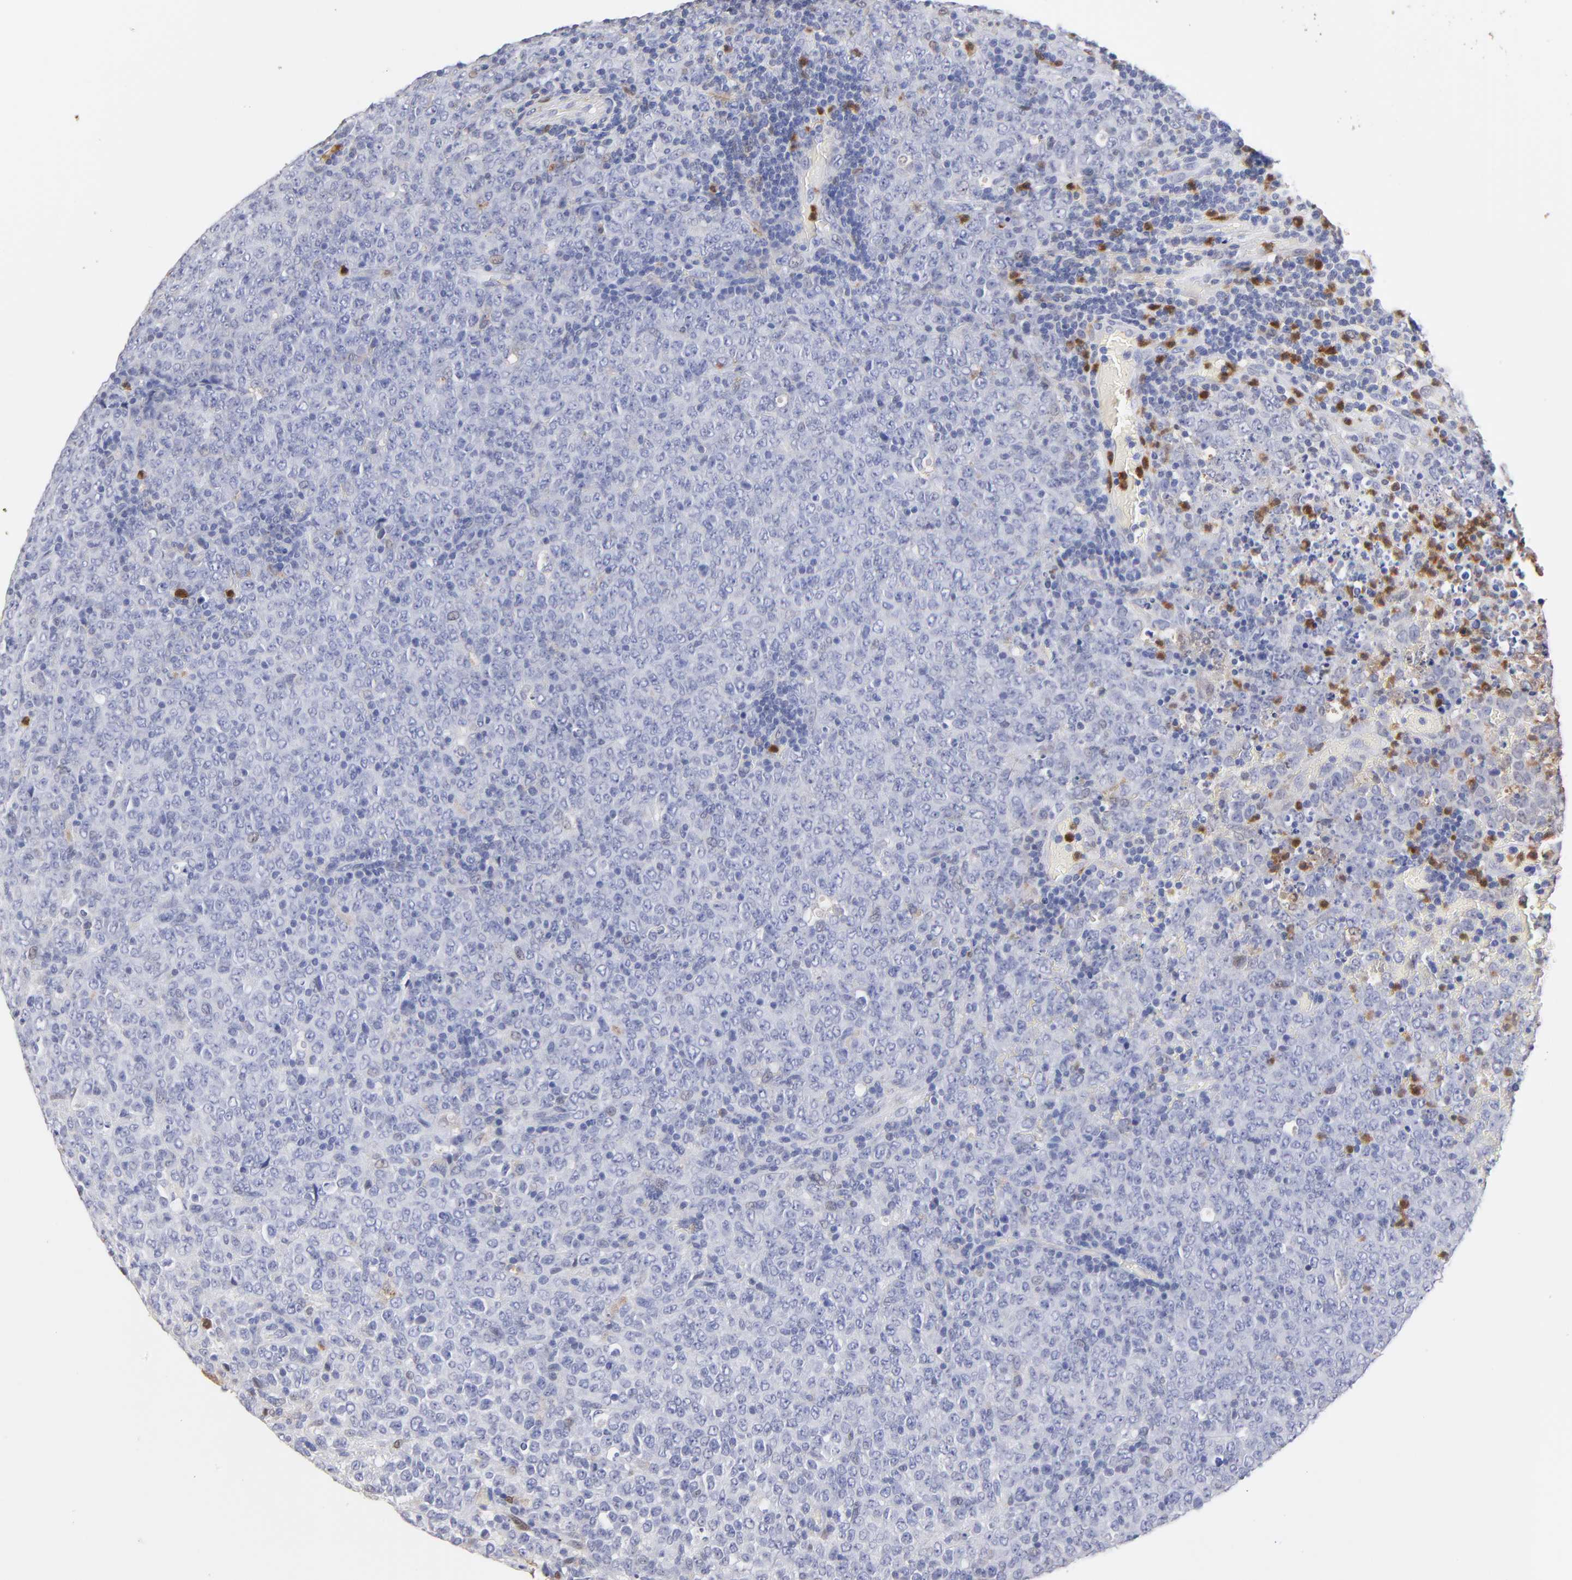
{"staining": {"intensity": "negative", "quantity": "none", "location": "none"}, "tissue": "lymphoma", "cell_type": "Tumor cells", "image_type": "cancer", "snomed": [{"axis": "morphology", "description": "Malignant lymphoma, non-Hodgkin's type, High grade"}, {"axis": "topography", "description": "Tonsil"}], "caption": "Lymphoma was stained to show a protein in brown. There is no significant expression in tumor cells.", "gene": "SMARCA1", "patient": {"sex": "female", "age": 36}}